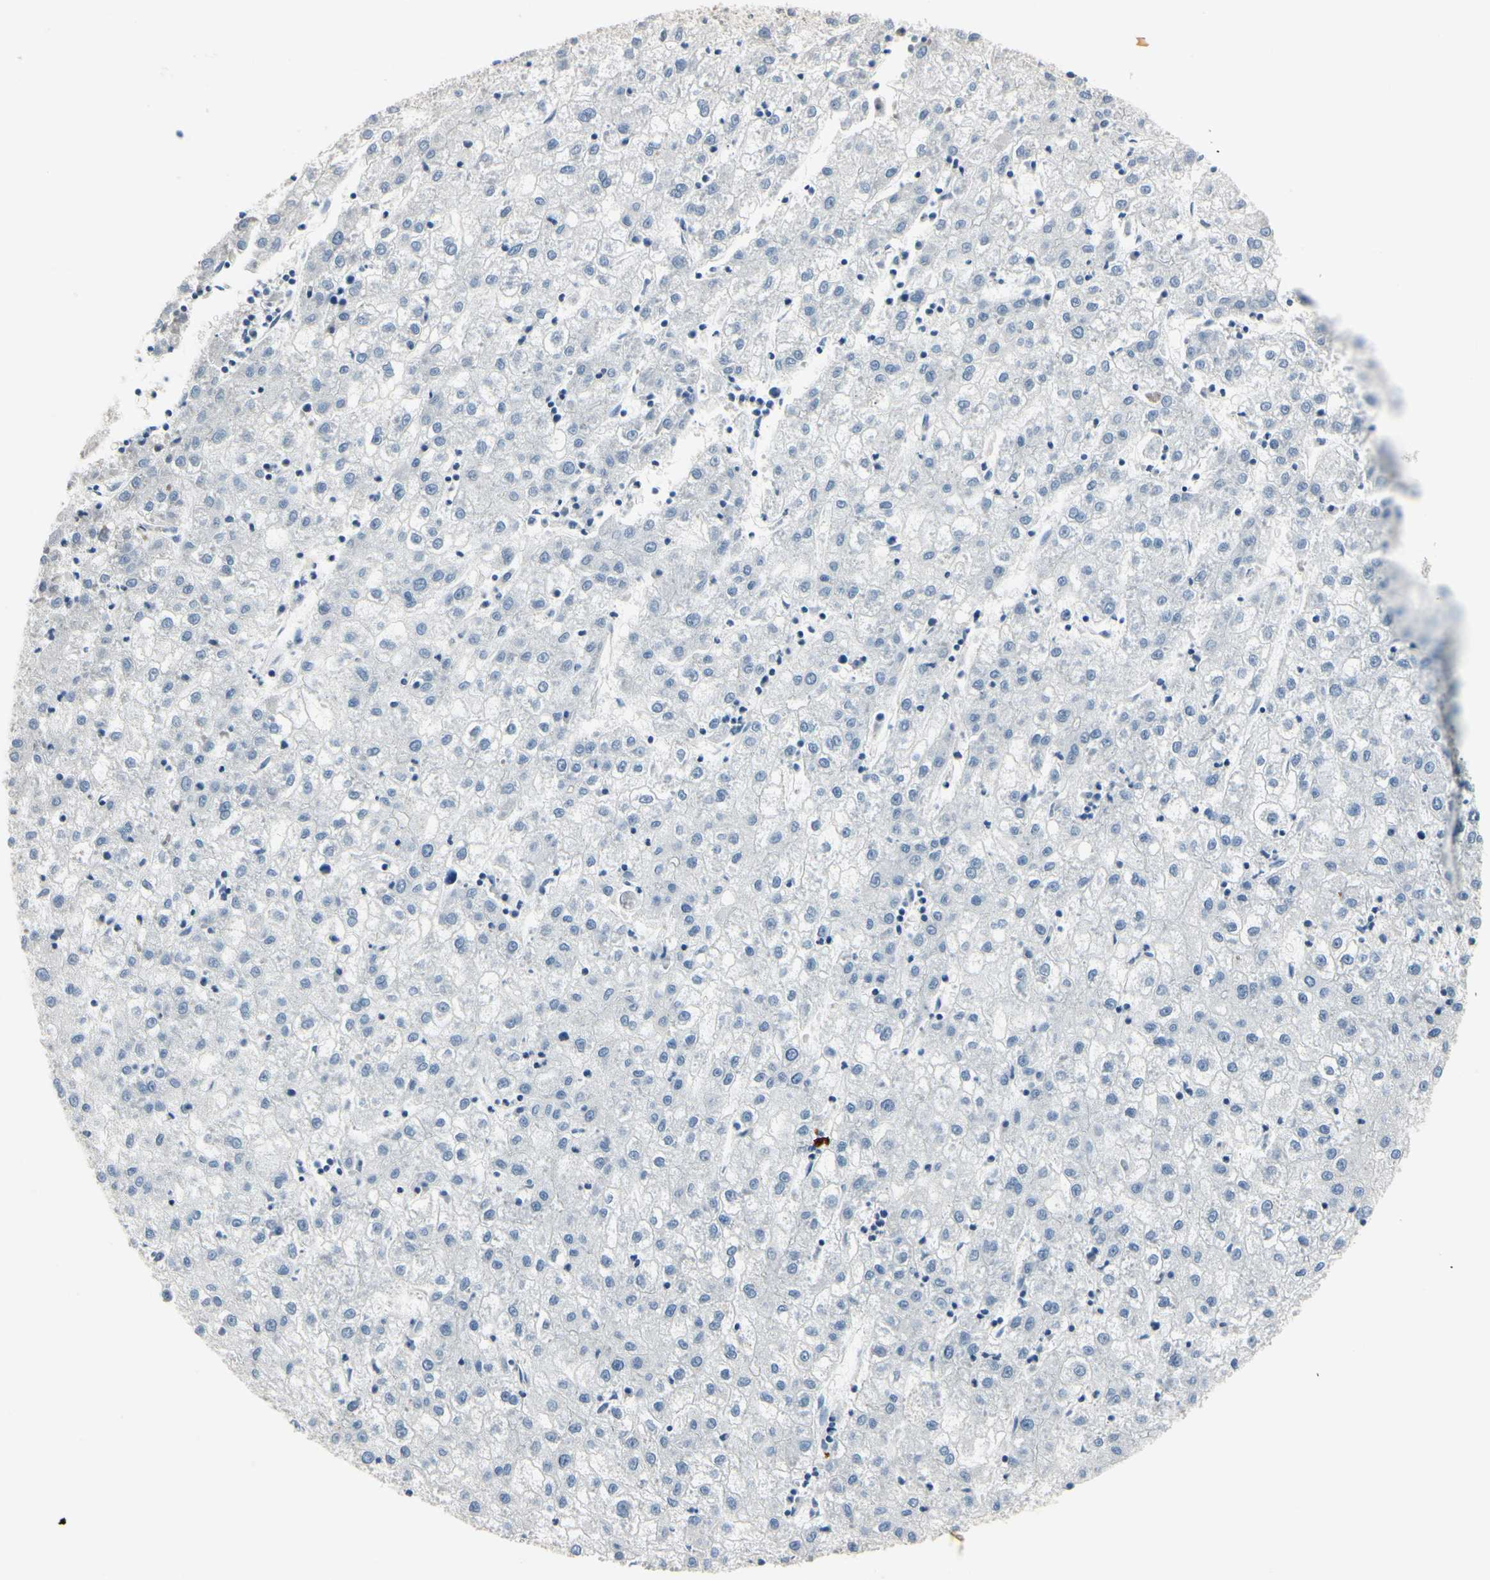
{"staining": {"intensity": "negative", "quantity": "none", "location": "none"}, "tissue": "liver cancer", "cell_type": "Tumor cells", "image_type": "cancer", "snomed": [{"axis": "morphology", "description": "Carcinoma, Hepatocellular, NOS"}, {"axis": "topography", "description": "Liver"}], "caption": "This is a micrograph of immunohistochemistry (IHC) staining of liver hepatocellular carcinoma, which shows no positivity in tumor cells.", "gene": "NFATC2", "patient": {"sex": "male", "age": 72}}